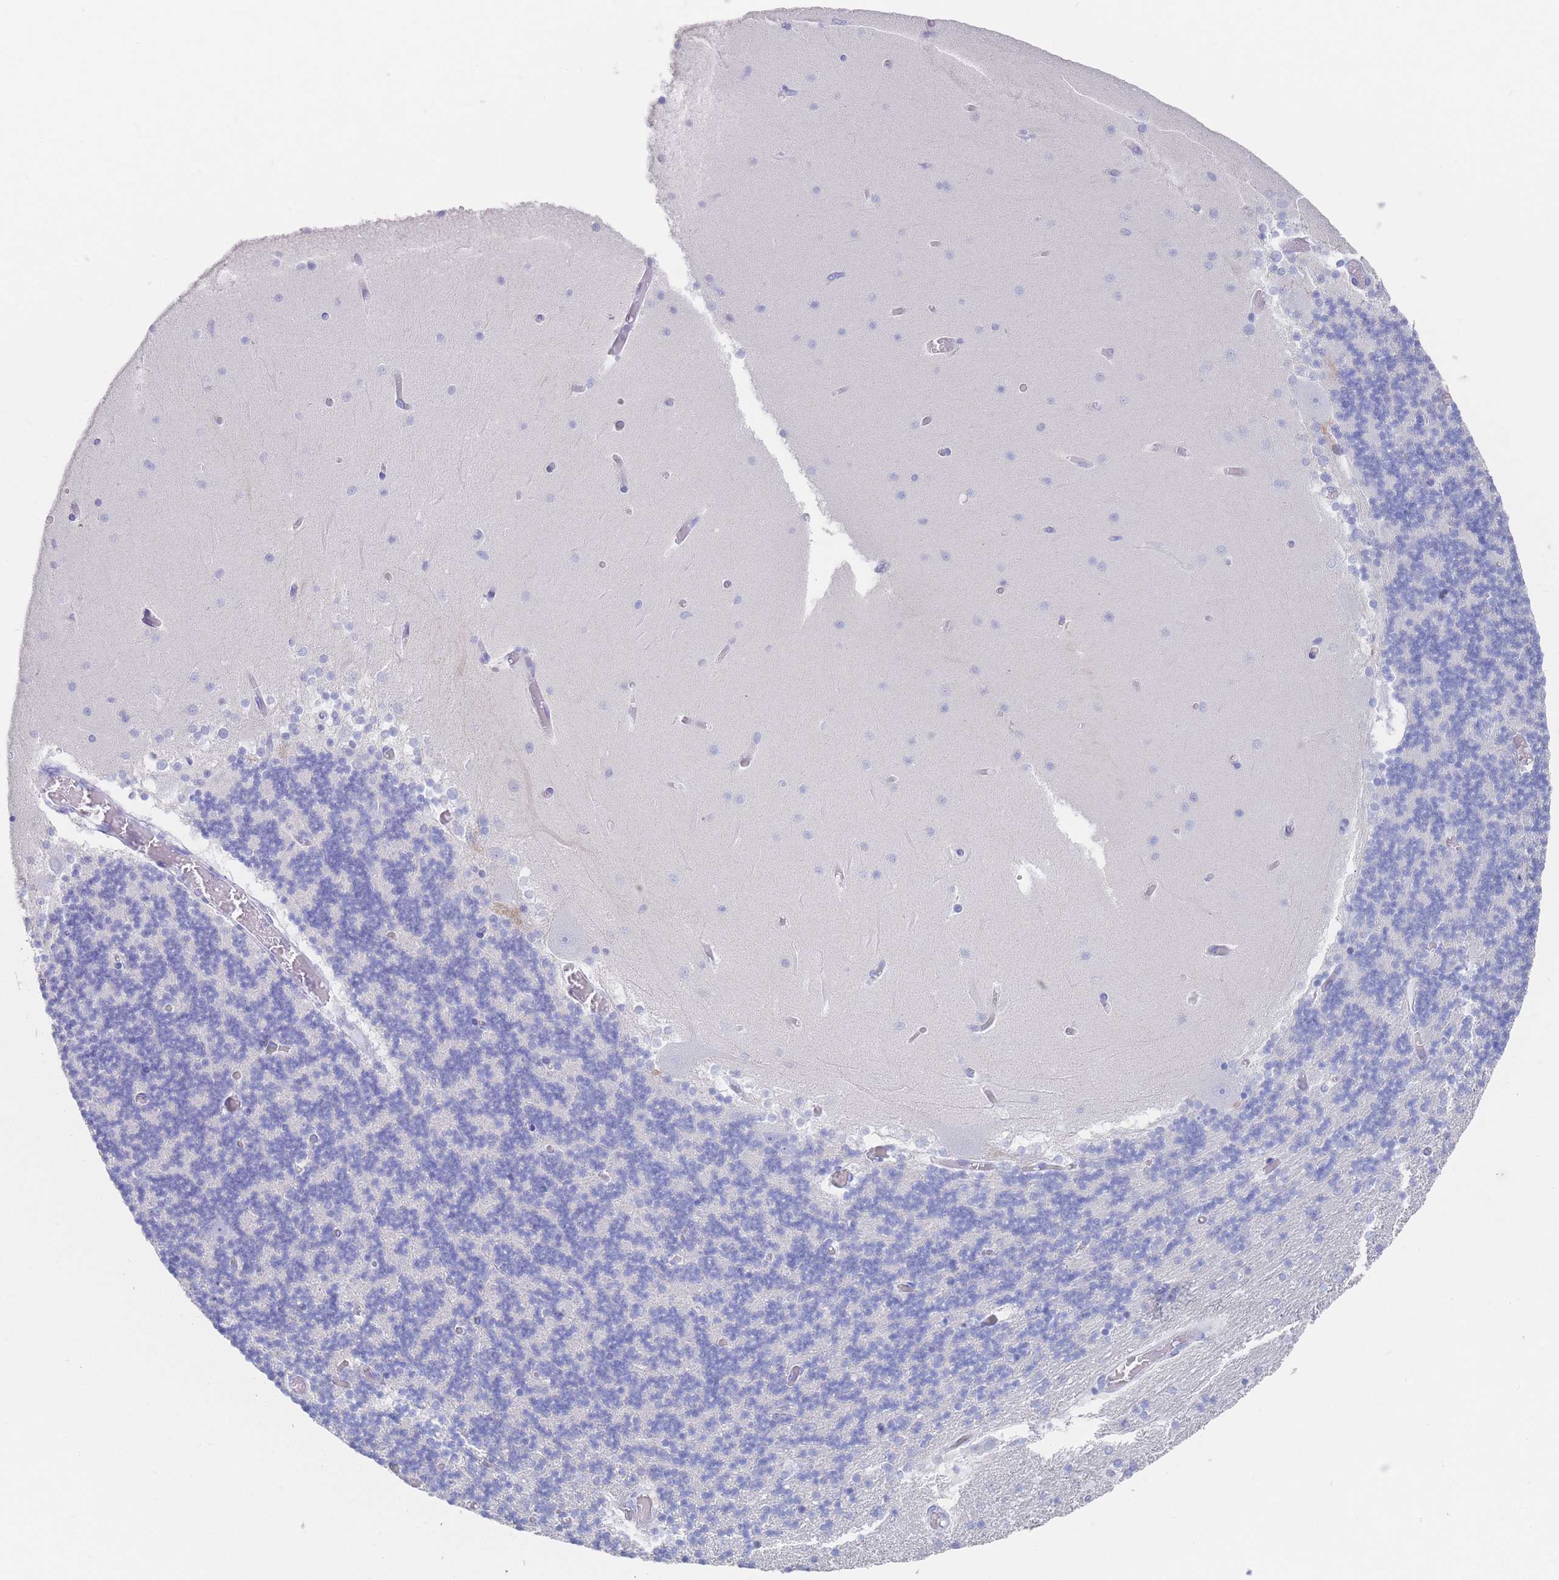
{"staining": {"intensity": "negative", "quantity": "none", "location": "none"}, "tissue": "cerebellum", "cell_type": "Cells in granular layer", "image_type": "normal", "snomed": [{"axis": "morphology", "description": "Normal tissue, NOS"}, {"axis": "topography", "description": "Cerebellum"}], "caption": "Histopathology image shows no significant protein staining in cells in granular layer of normal cerebellum. (Stains: DAB (3,3'-diaminobenzidine) immunohistochemistry with hematoxylin counter stain, Microscopy: brightfield microscopy at high magnification).", "gene": "LRRC37A2", "patient": {"sex": "female", "age": 28}}